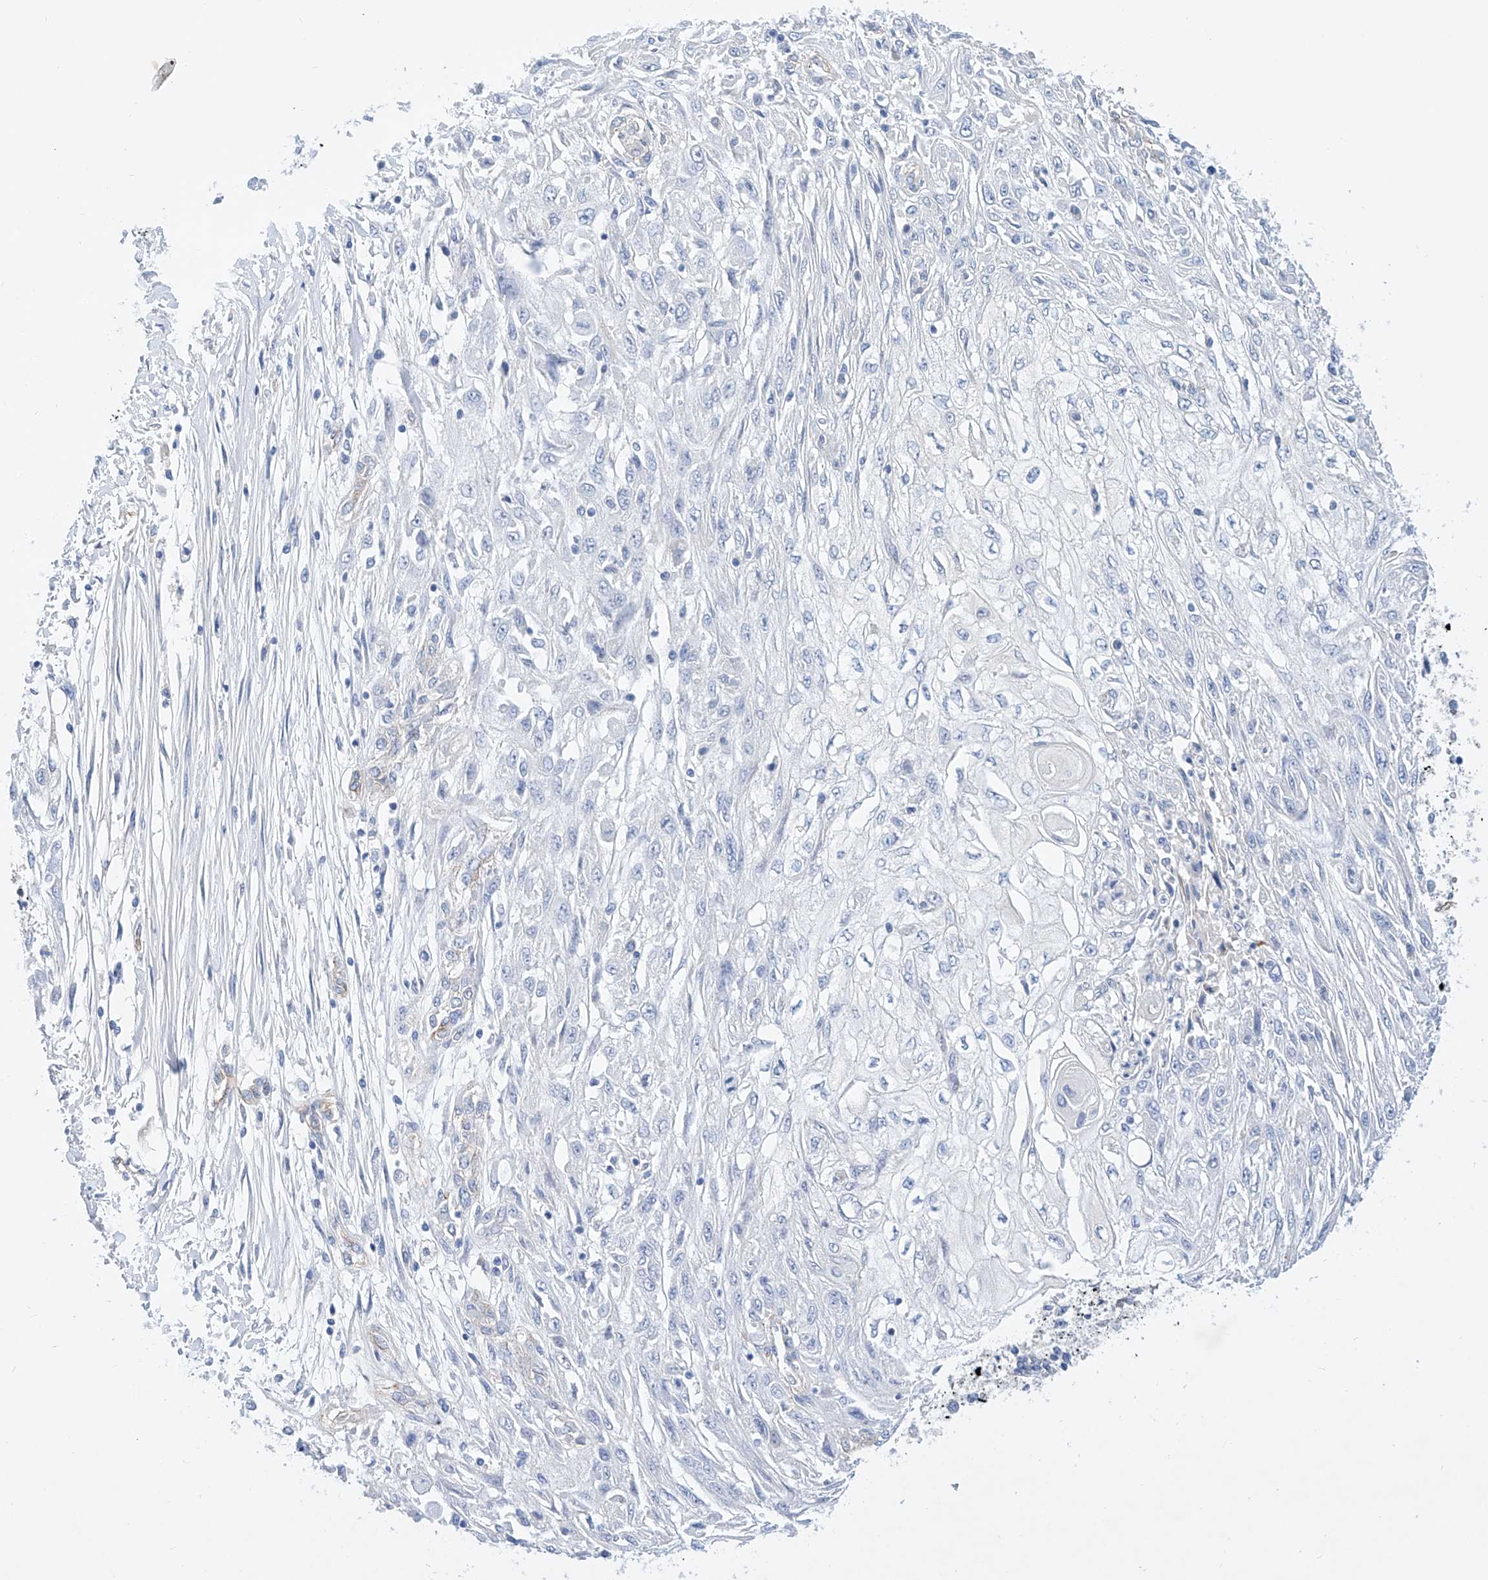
{"staining": {"intensity": "negative", "quantity": "none", "location": "none"}, "tissue": "skin cancer", "cell_type": "Tumor cells", "image_type": "cancer", "snomed": [{"axis": "morphology", "description": "Squamous cell carcinoma, NOS"}, {"axis": "morphology", "description": "Squamous cell carcinoma, metastatic, NOS"}, {"axis": "topography", "description": "Skin"}, {"axis": "topography", "description": "Lymph node"}], "caption": "The IHC photomicrograph has no significant positivity in tumor cells of skin metastatic squamous cell carcinoma tissue.", "gene": "SBSPON", "patient": {"sex": "male", "age": 75}}